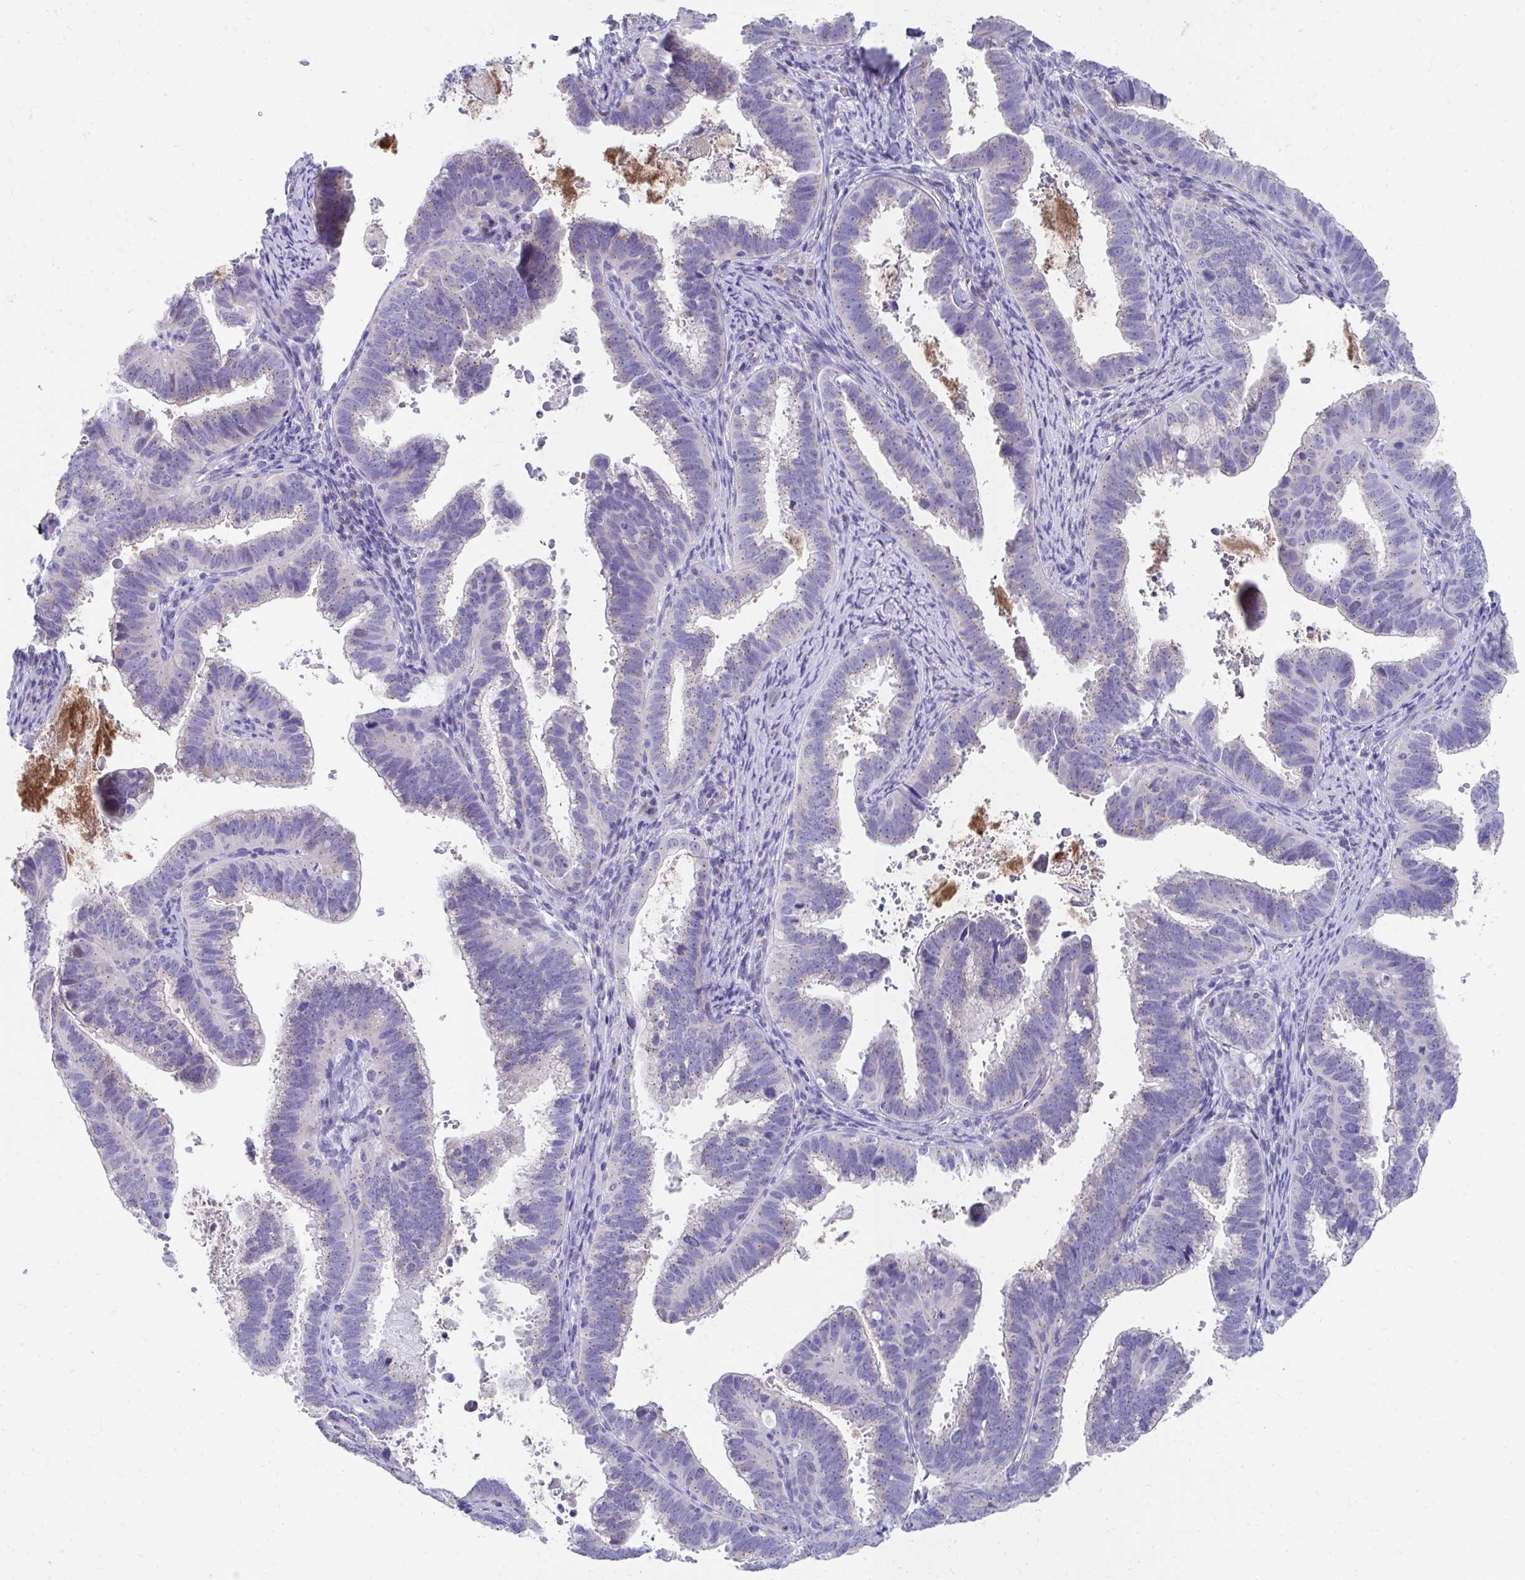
{"staining": {"intensity": "weak", "quantity": "<25%", "location": "cytoplasmic/membranous"}, "tissue": "cervical cancer", "cell_type": "Tumor cells", "image_type": "cancer", "snomed": [{"axis": "morphology", "description": "Adenocarcinoma, NOS"}, {"axis": "topography", "description": "Cervix"}], "caption": "Immunohistochemistry (IHC) of cervical adenocarcinoma exhibits no positivity in tumor cells.", "gene": "TMPRSS2", "patient": {"sex": "female", "age": 61}}